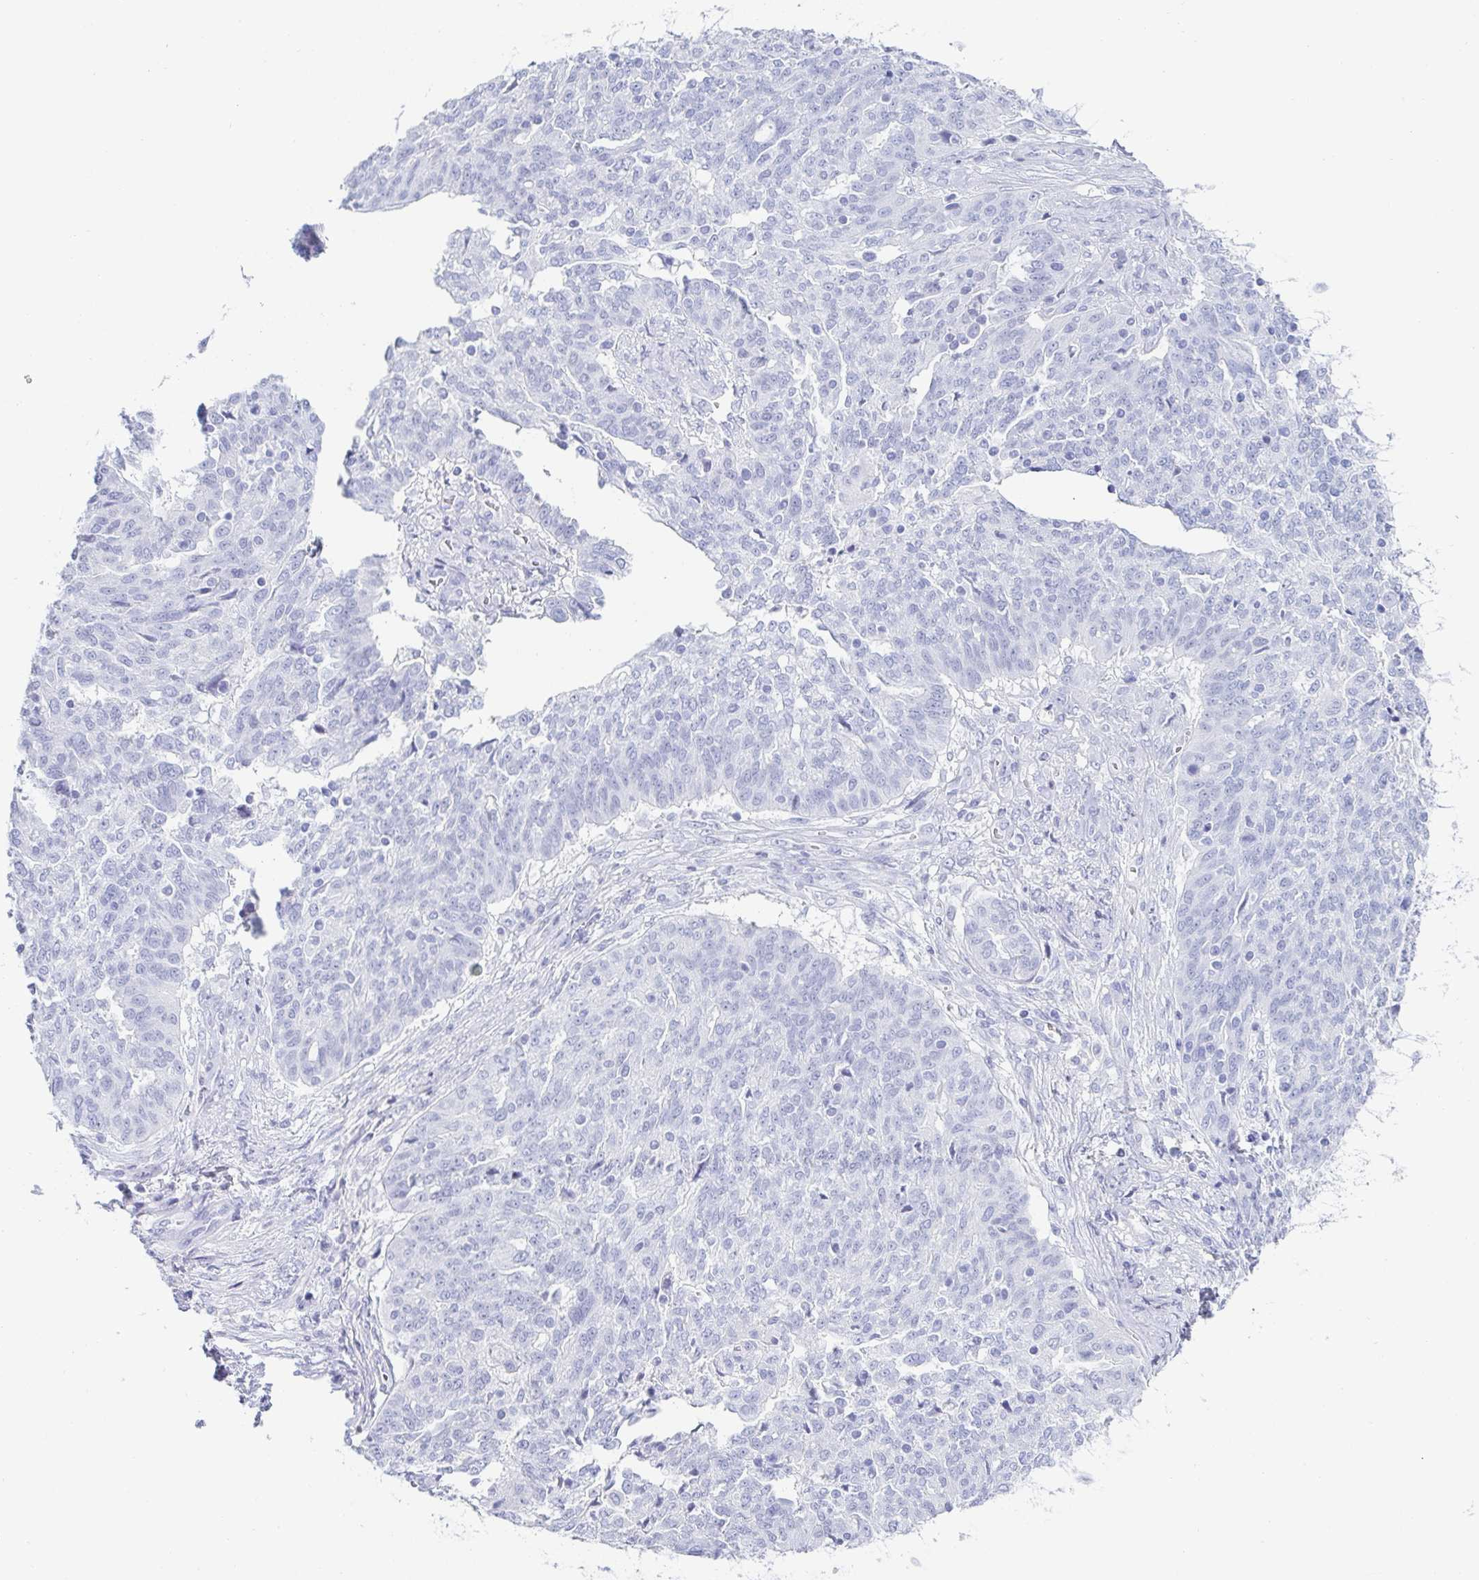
{"staining": {"intensity": "negative", "quantity": "none", "location": "none"}, "tissue": "ovarian cancer", "cell_type": "Tumor cells", "image_type": "cancer", "snomed": [{"axis": "morphology", "description": "Cystadenocarcinoma, serous, NOS"}, {"axis": "topography", "description": "Ovary"}], "caption": "Tumor cells show no significant protein staining in ovarian cancer. (DAB (3,3'-diaminobenzidine) immunohistochemistry, high magnification).", "gene": "ZG16B", "patient": {"sex": "female", "age": 67}}